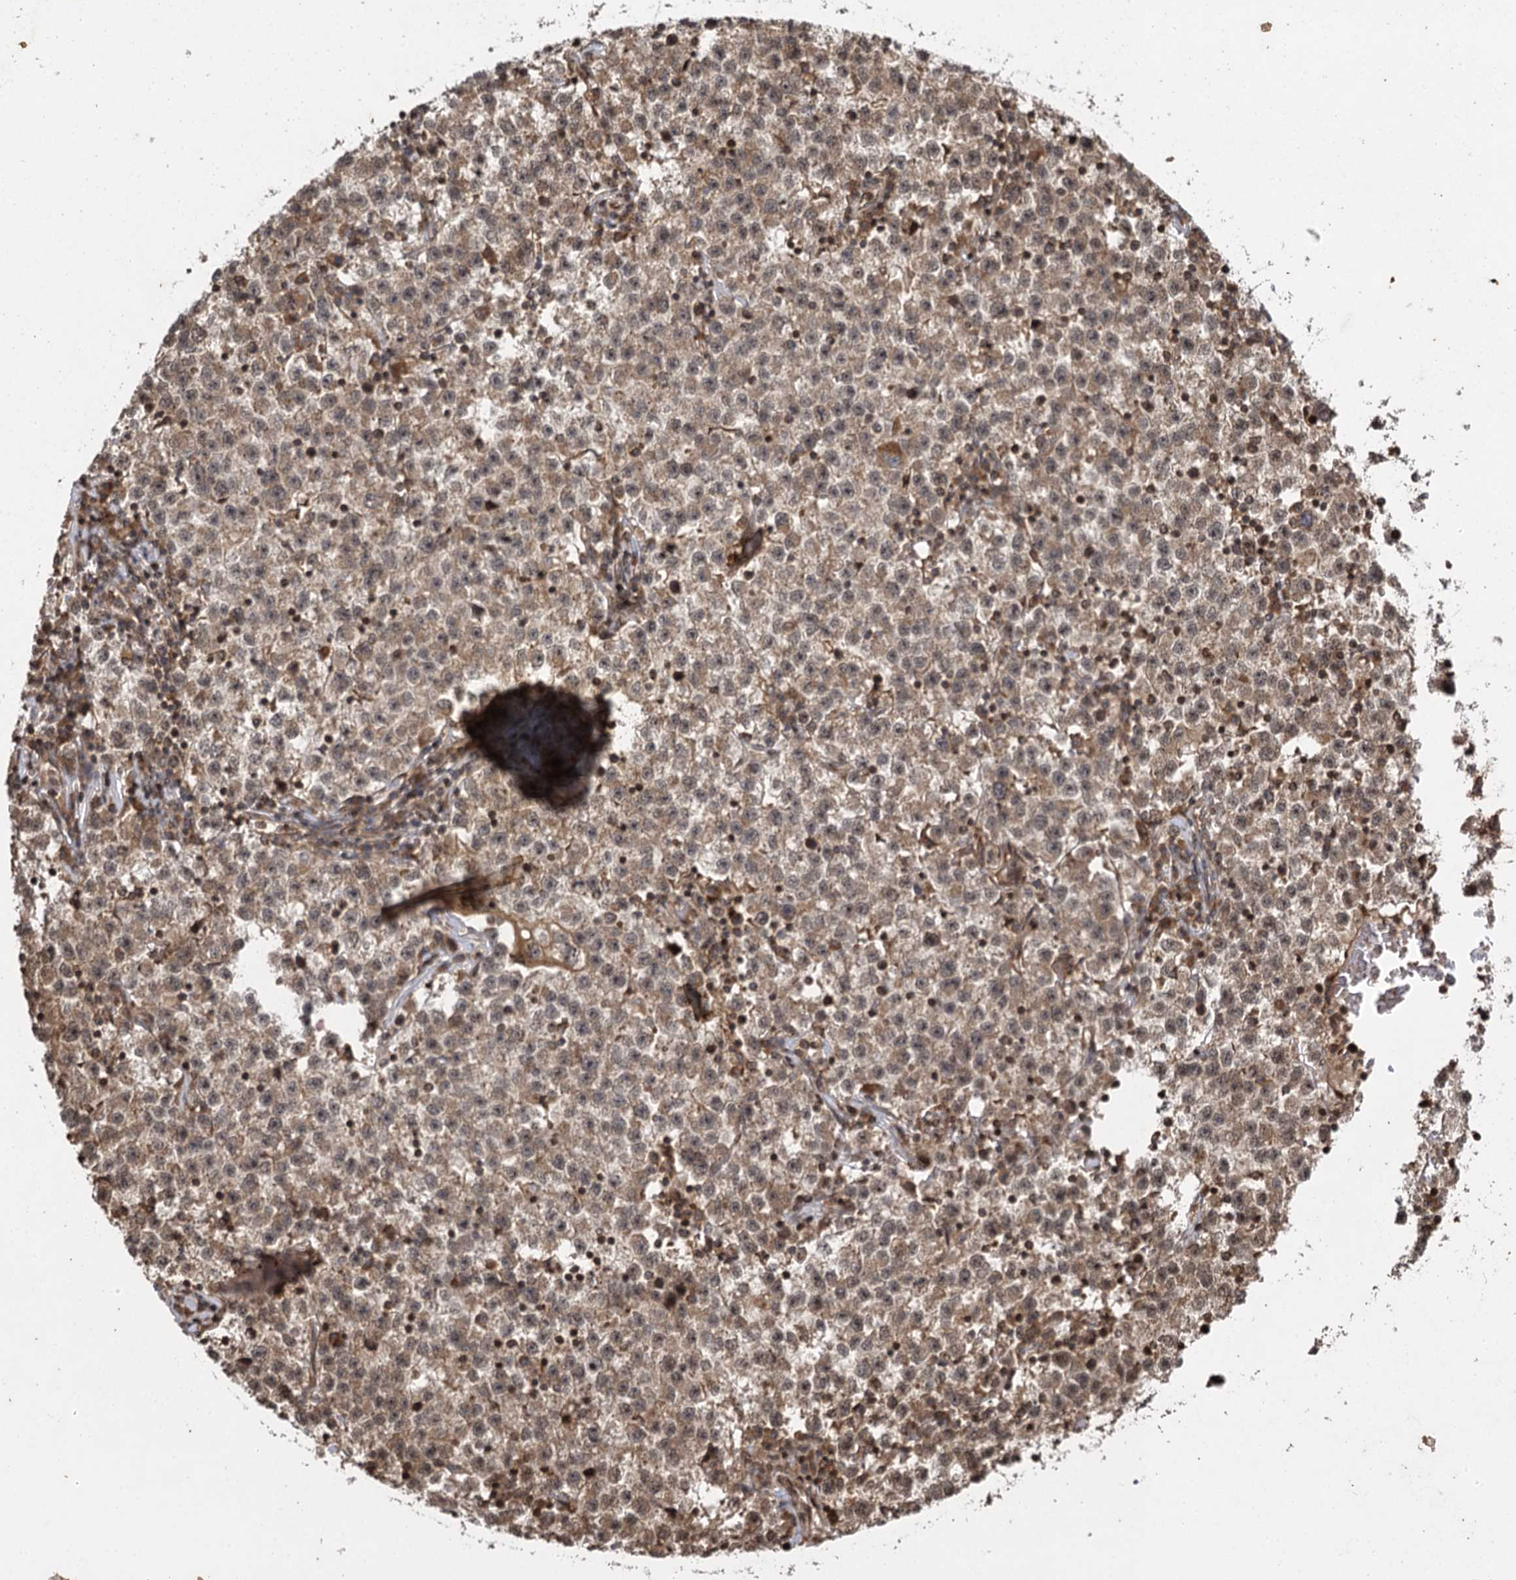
{"staining": {"intensity": "weak", "quantity": ">75%", "location": "cytoplasmic/membranous,nuclear"}, "tissue": "testis cancer", "cell_type": "Tumor cells", "image_type": "cancer", "snomed": [{"axis": "morphology", "description": "Seminoma, NOS"}, {"axis": "topography", "description": "Testis"}], "caption": "This micrograph displays IHC staining of human testis cancer, with low weak cytoplasmic/membranous and nuclear expression in about >75% of tumor cells.", "gene": "IL11RA", "patient": {"sex": "male", "age": 22}}